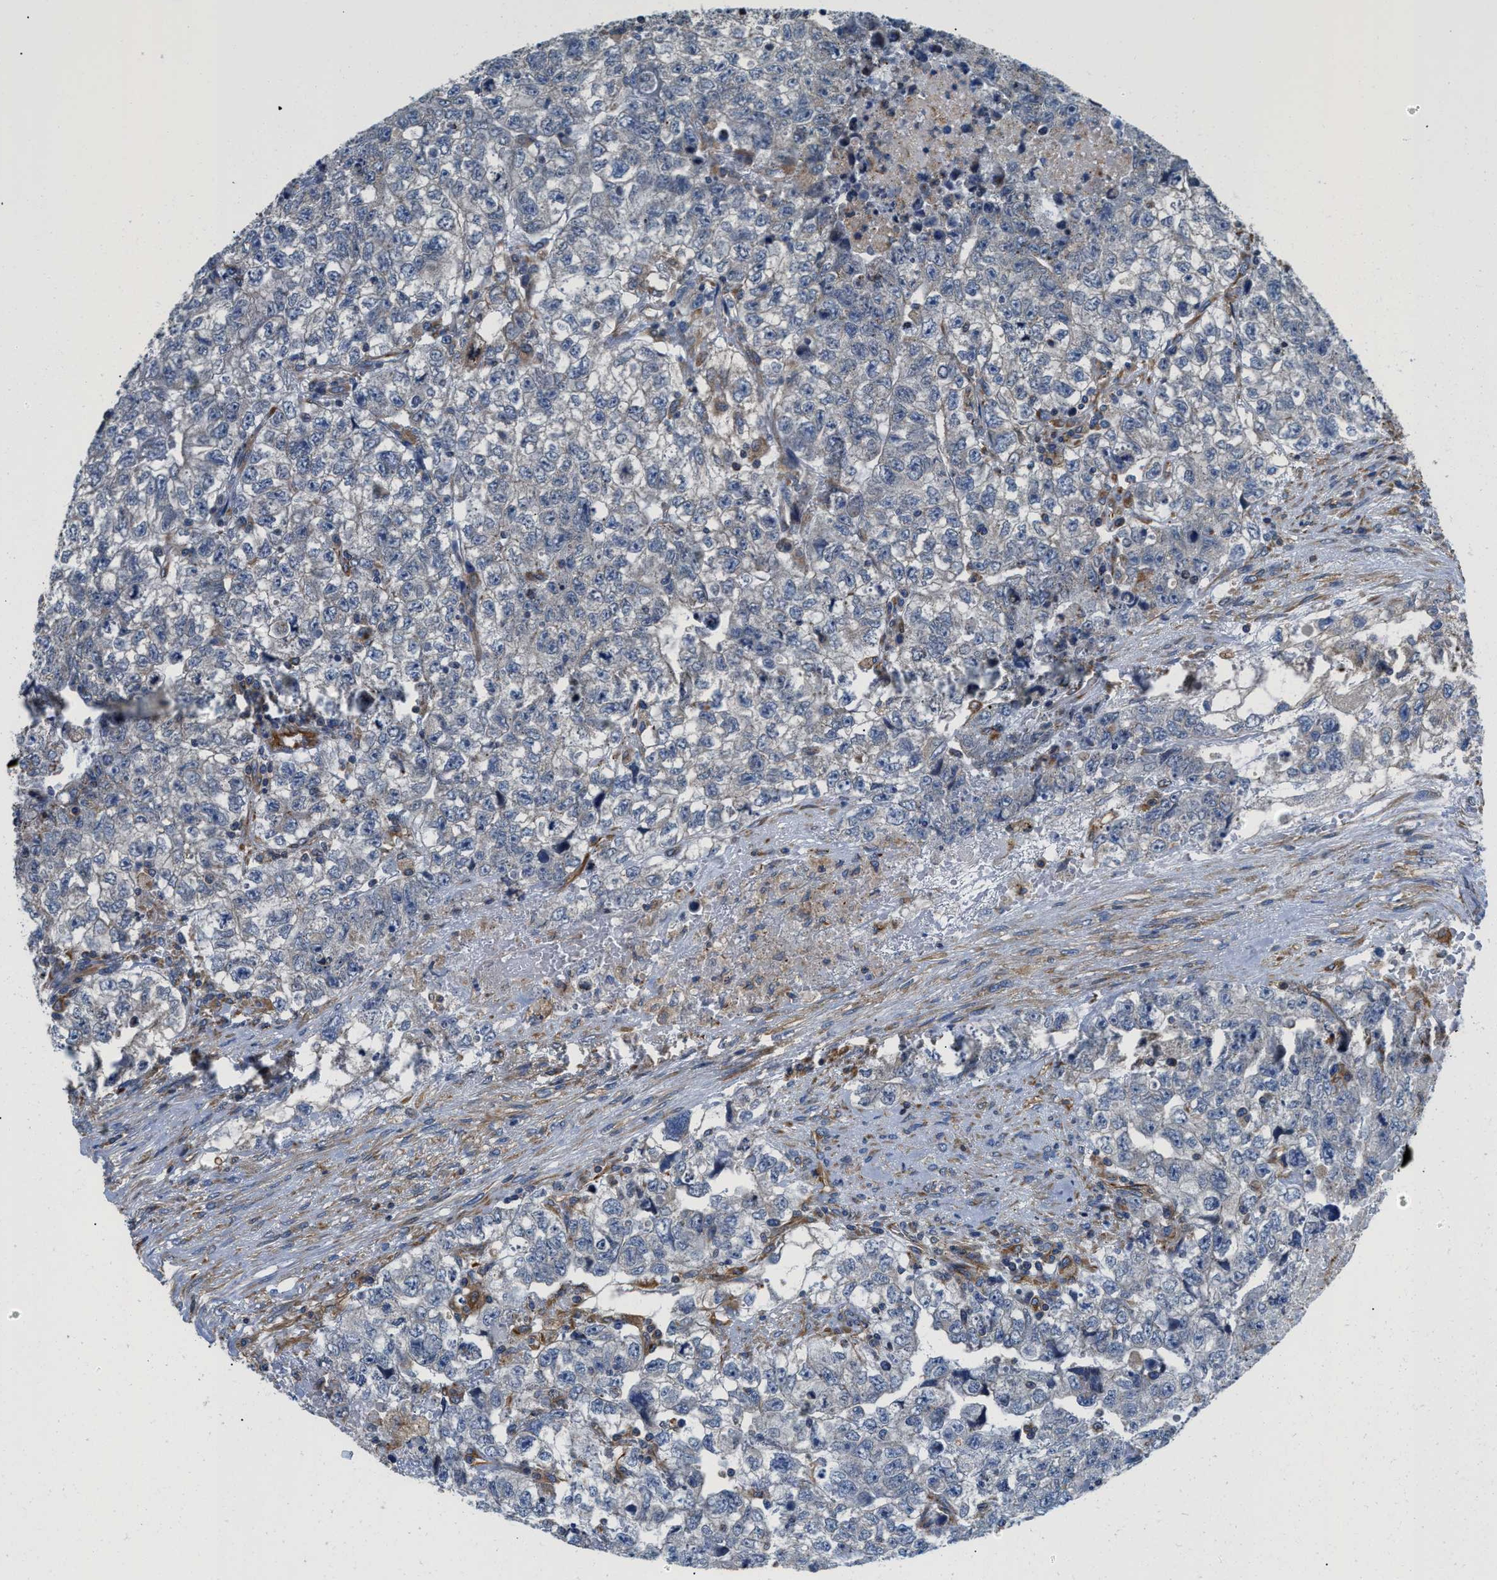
{"staining": {"intensity": "negative", "quantity": "none", "location": "none"}, "tissue": "testis cancer", "cell_type": "Tumor cells", "image_type": "cancer", "snomed": [{"axis": "morphology", "description": "Carcinoma, Embryonal, NOS"}, {"axis": "topography", "description": "Testis"}], "caption": "Immunohistochemical staining of human testis embryonal carcinoma reveals no significant expression in tumor cells. Nuclei are stained in blue.", "gene": "HSD17B12", "patient": {"sex": "male", "age": 36}}